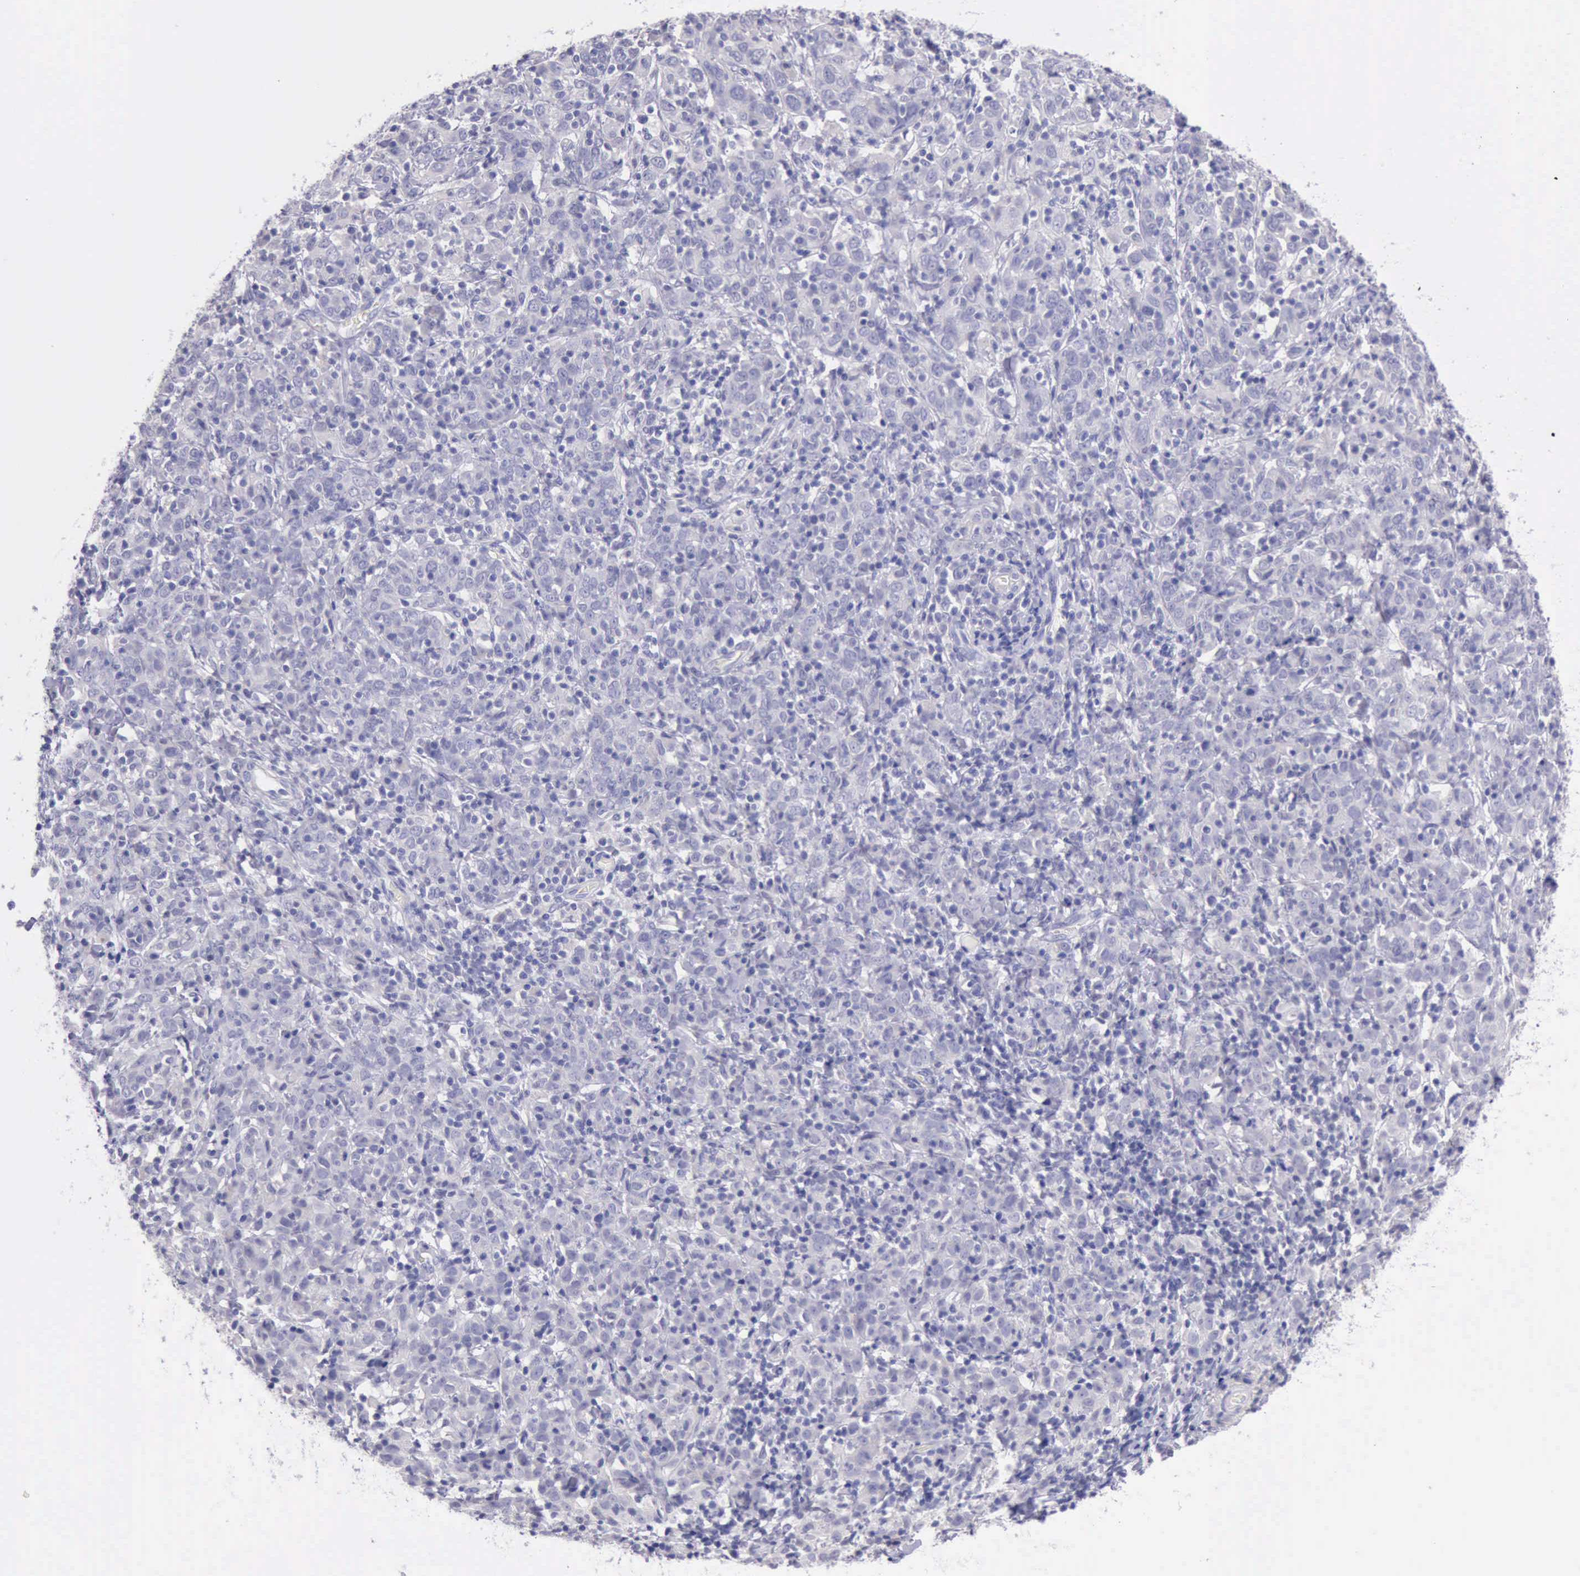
{"staining": {"intensity": "negative", "quantity": "none", "location": "none"}, "tissue": "cervical cancer", "cell_type": "Tumor cells", "image_type": "cancer", "snomed": [{"axis": "morphology", "description": "Normal tissue, NOS"}, {"axis": "morphology", "description": "Squamous cell carcinoma, NOS"}, {"axis": "topography", "description": "Cervix"}], "caption": "Immunohistochemistry (IHC) photomicrograph of neoplastic tissue: human cervical squamous cell carcinoma stained with DAB (3,3'-diaminobenzidine) shows no significant protein expression in tumor cells.", "gene": "LRFN5", "patient": {"sex": "female", "age": 67}}